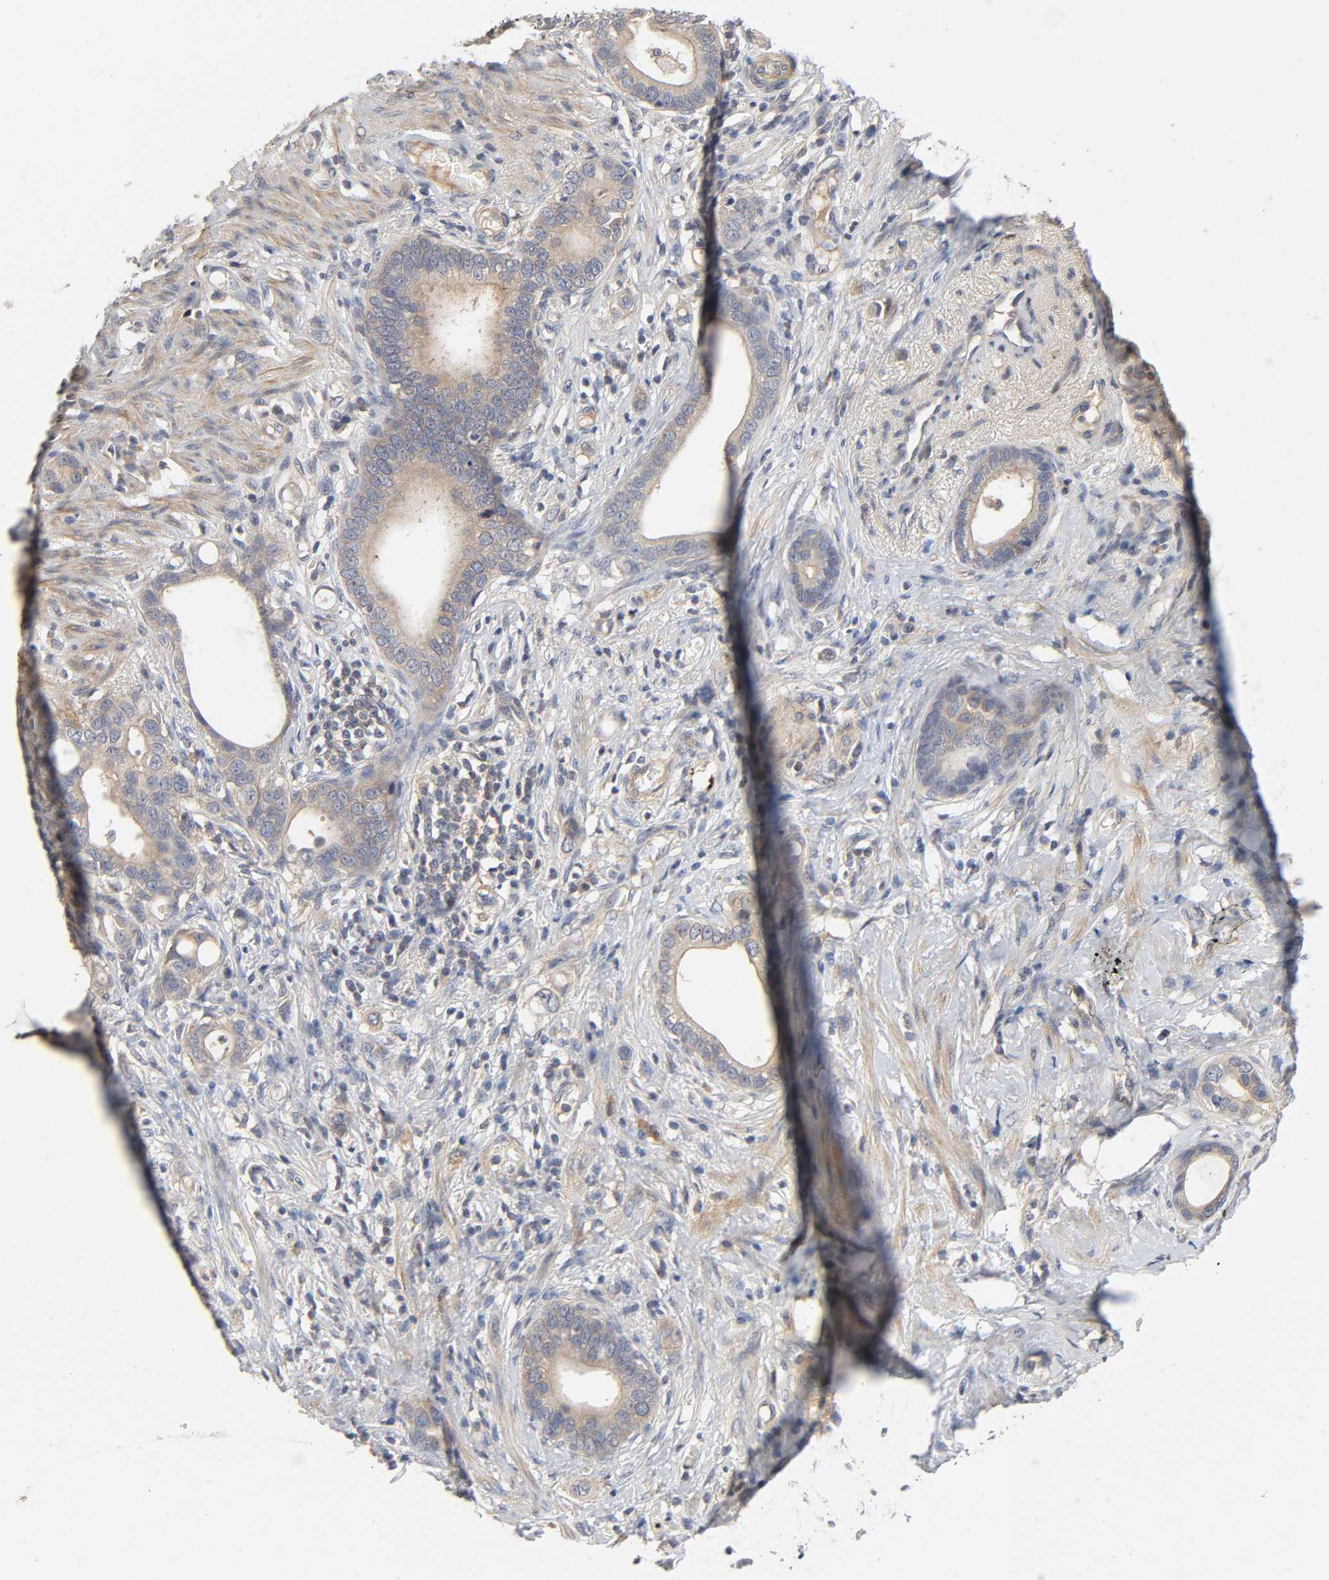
{"staining": {"intensity": "moderate", "quantity": ">75%", "location": "cytoplasmic/membranous"}, "tissue": "stomach cancer", "cell_type": "Tumor cells", "image_type": "cancer", "snomed": [{"axis": "morphology", "description": "Adenocarcinoma, NOS"}, {"axis": "topography", "description": "Stomach"}], "caption": "Protein expression analysis of human stomach cancer reveals moderate cytoplasmic/membranous staining in approximately >75% of tumor cells. The protein is stained brown, and the nuclei are stained in blue (DAB (3,3'-diaminobenzidine) IHC with brightfield microscopy, high magnification).", "gene": "CPB2", "patient": {"sex": "female", "age": 75}}